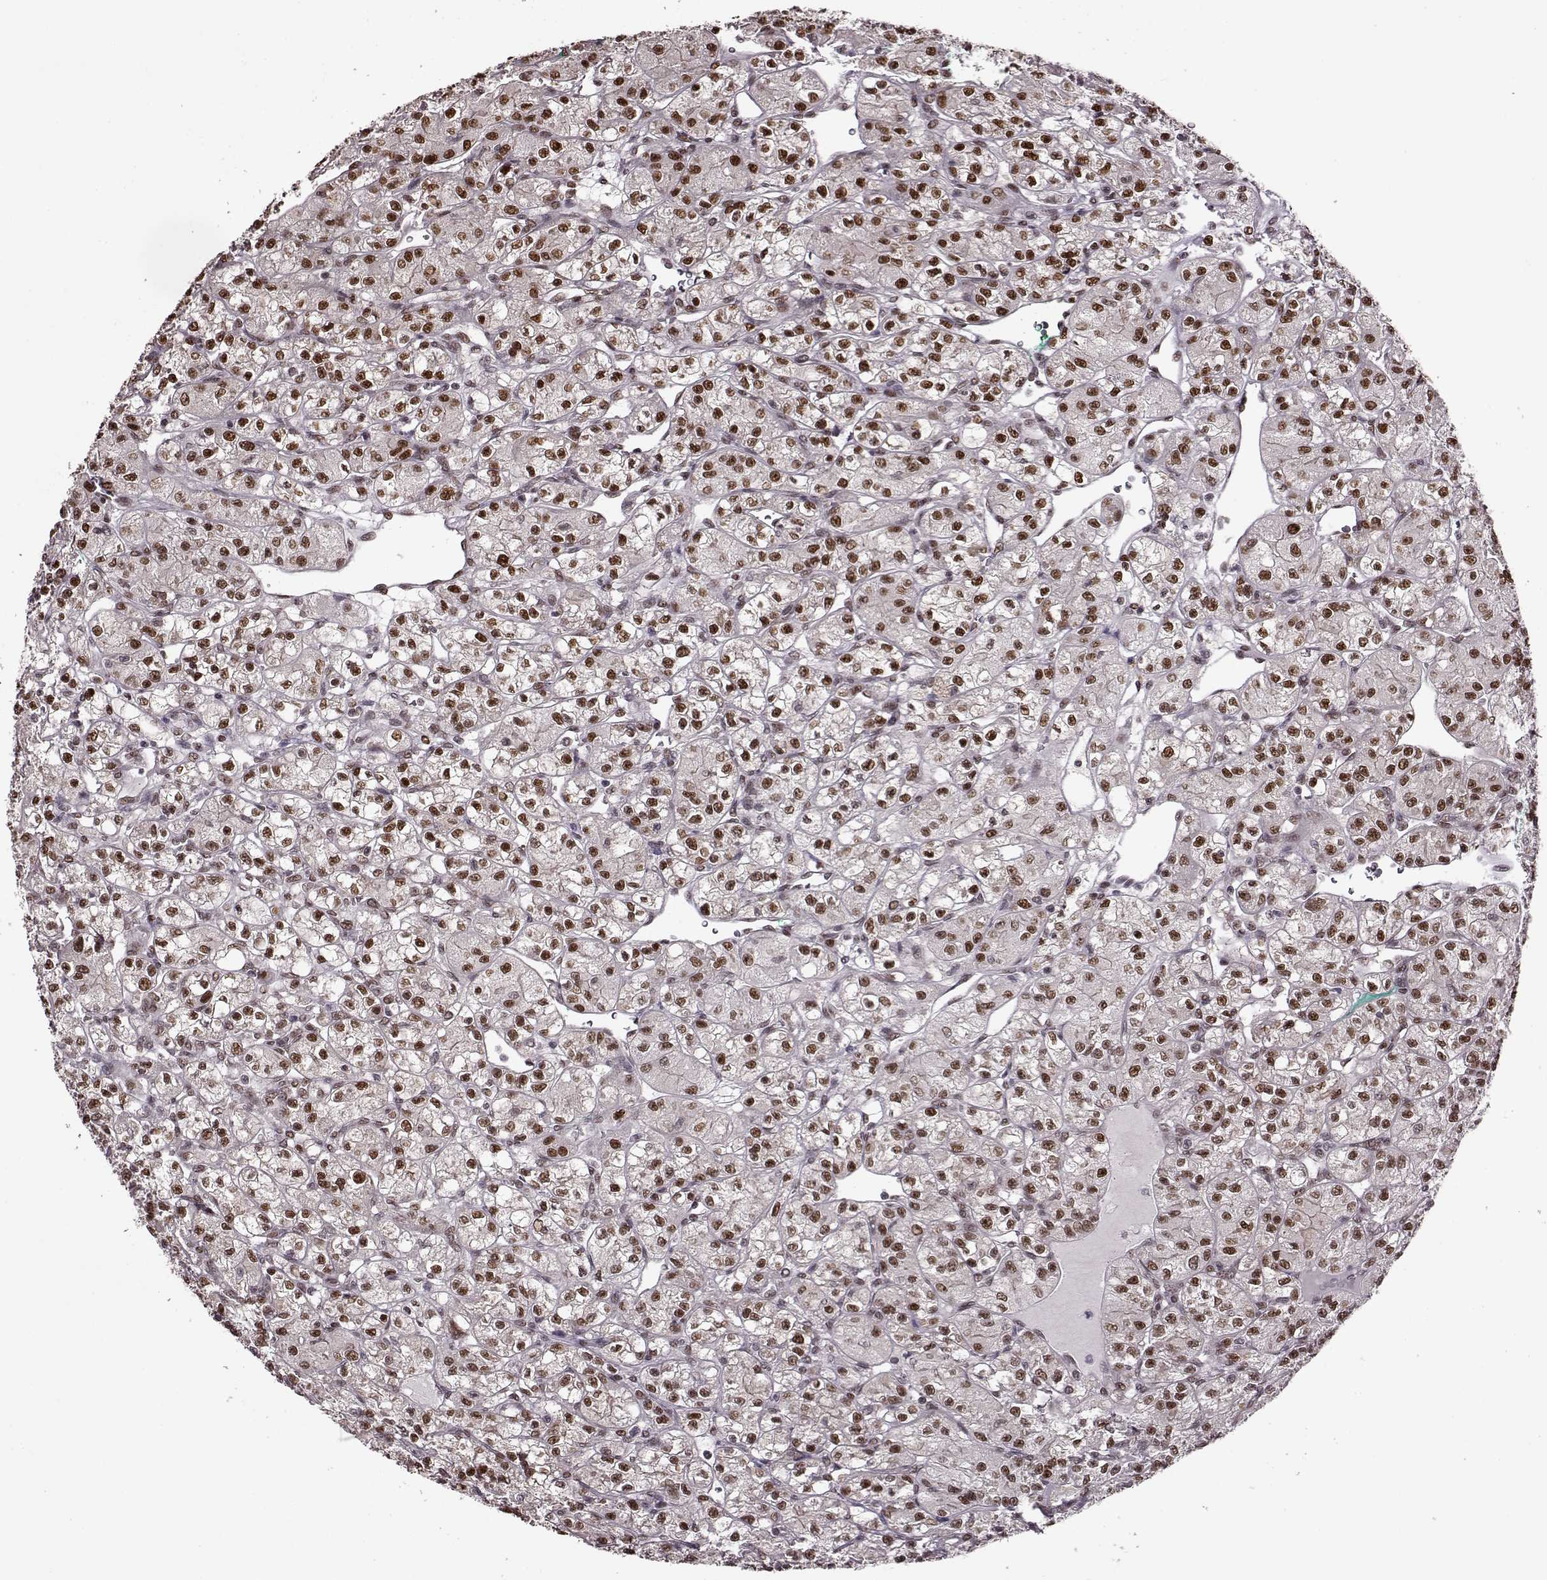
{"staining": {"intensity": "strong", "quantity": "25%-75%", "location": "nuclear"}, "tissue": "renal cancer", "cell_type": "Tumor cells", "image_type": "cancer", "snomed": [{"axis": "morphology", "description": "Adenocarcinoma, NOS"}, {"axis": "topography", "description": "Kidney"}], "caption": "Protein staining of renal cancer tissue reveals strong nuclear expression in about 25%-75% of tumor cells.", "gene": "FTO", "patient": {"sex": "female", "age": 70}}